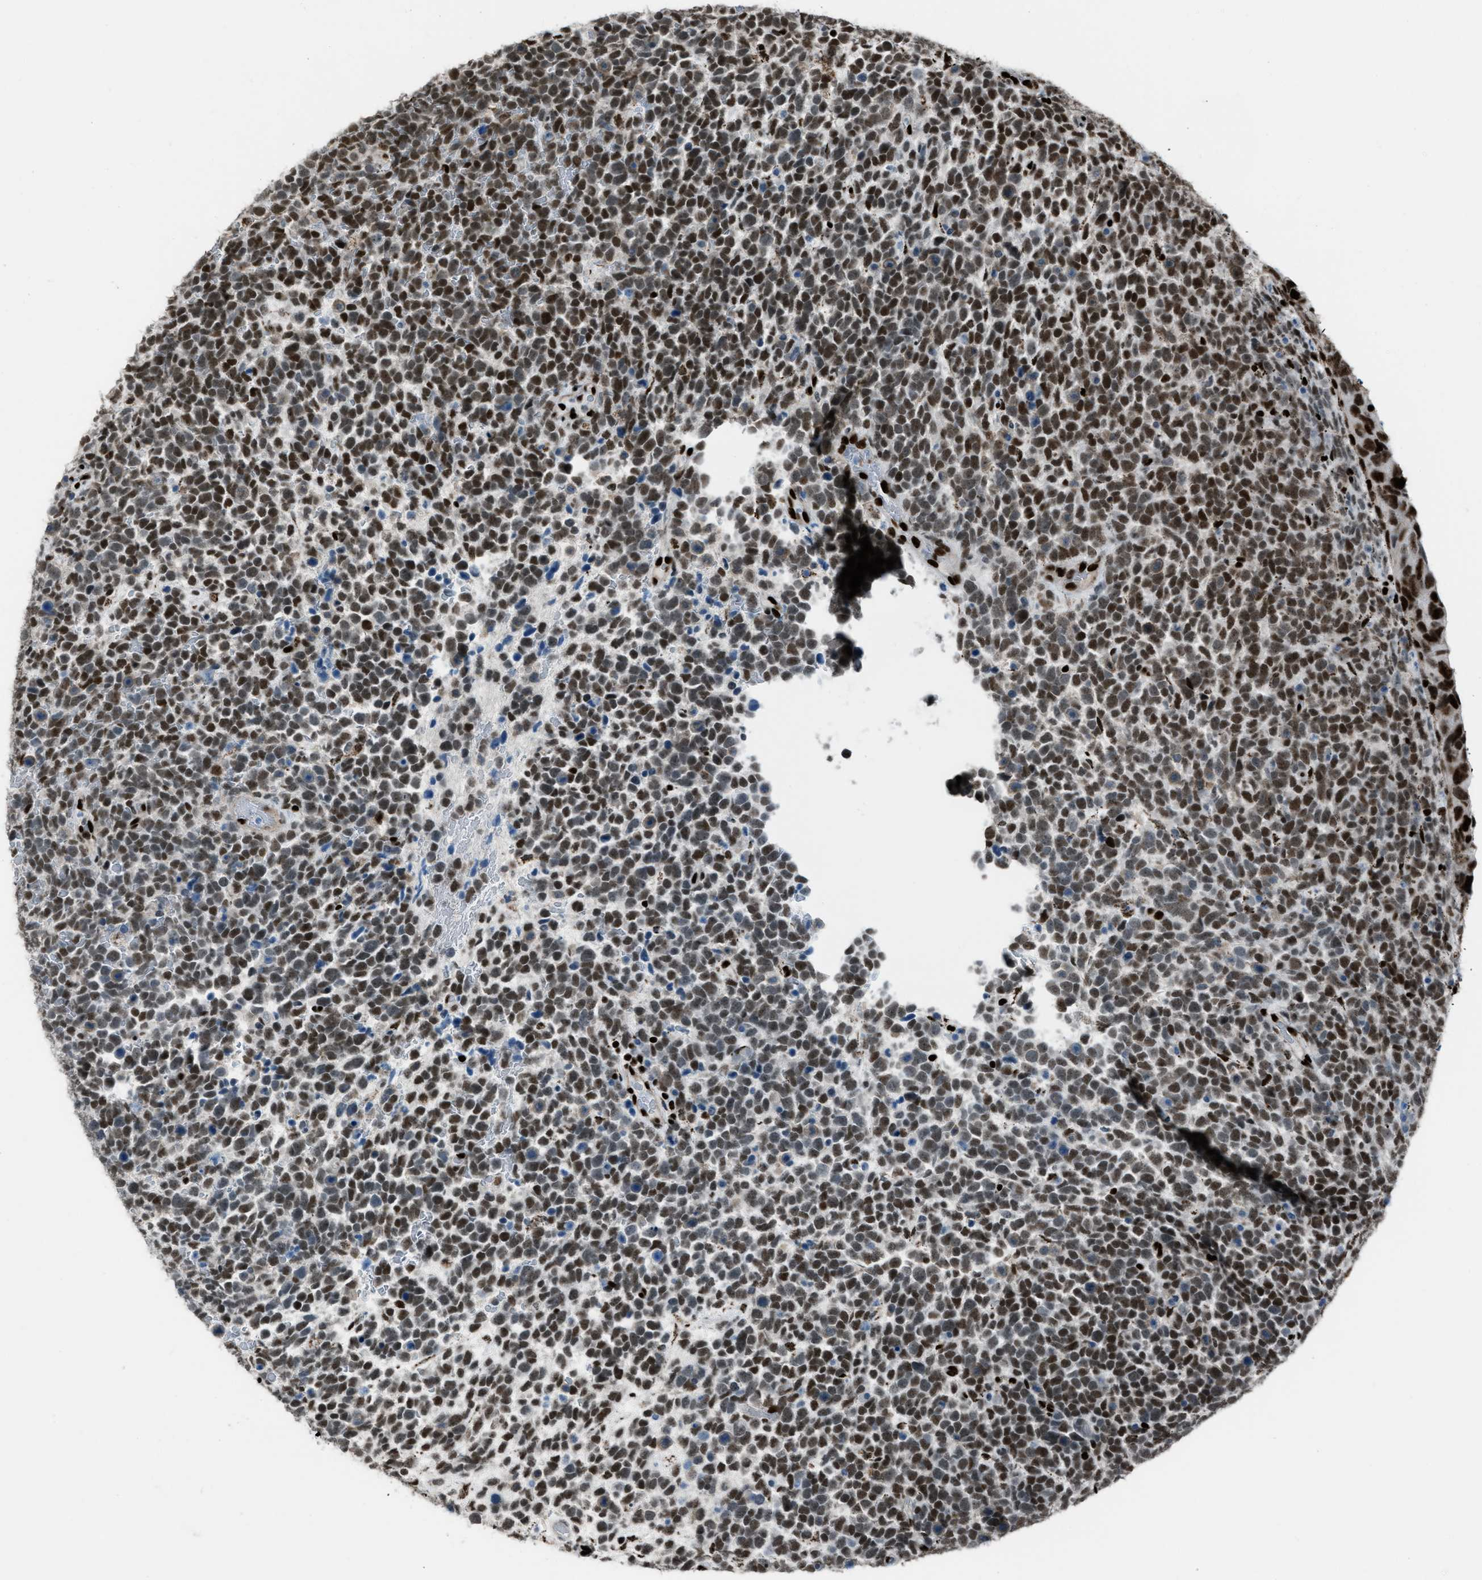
{"staining": {"intensity": "strong", "quantity": ">75%", "location": "nuclear"}, "tissue": "urothelial cancer", "cell_type": "Tumor cells", "image_type": "cancer", "snomed": [{"axis": "morphology", "description": "Urothelial carcinoma, High grade"}, {"axis": "topography", "description": "Urinary bladder"}], "caption": "A brown stain labels strong nuclear staining of a protein in urothelial cancer tumor cells.", "gene": "SLFN5", "patient": {"sex": "female", "age": 82}}